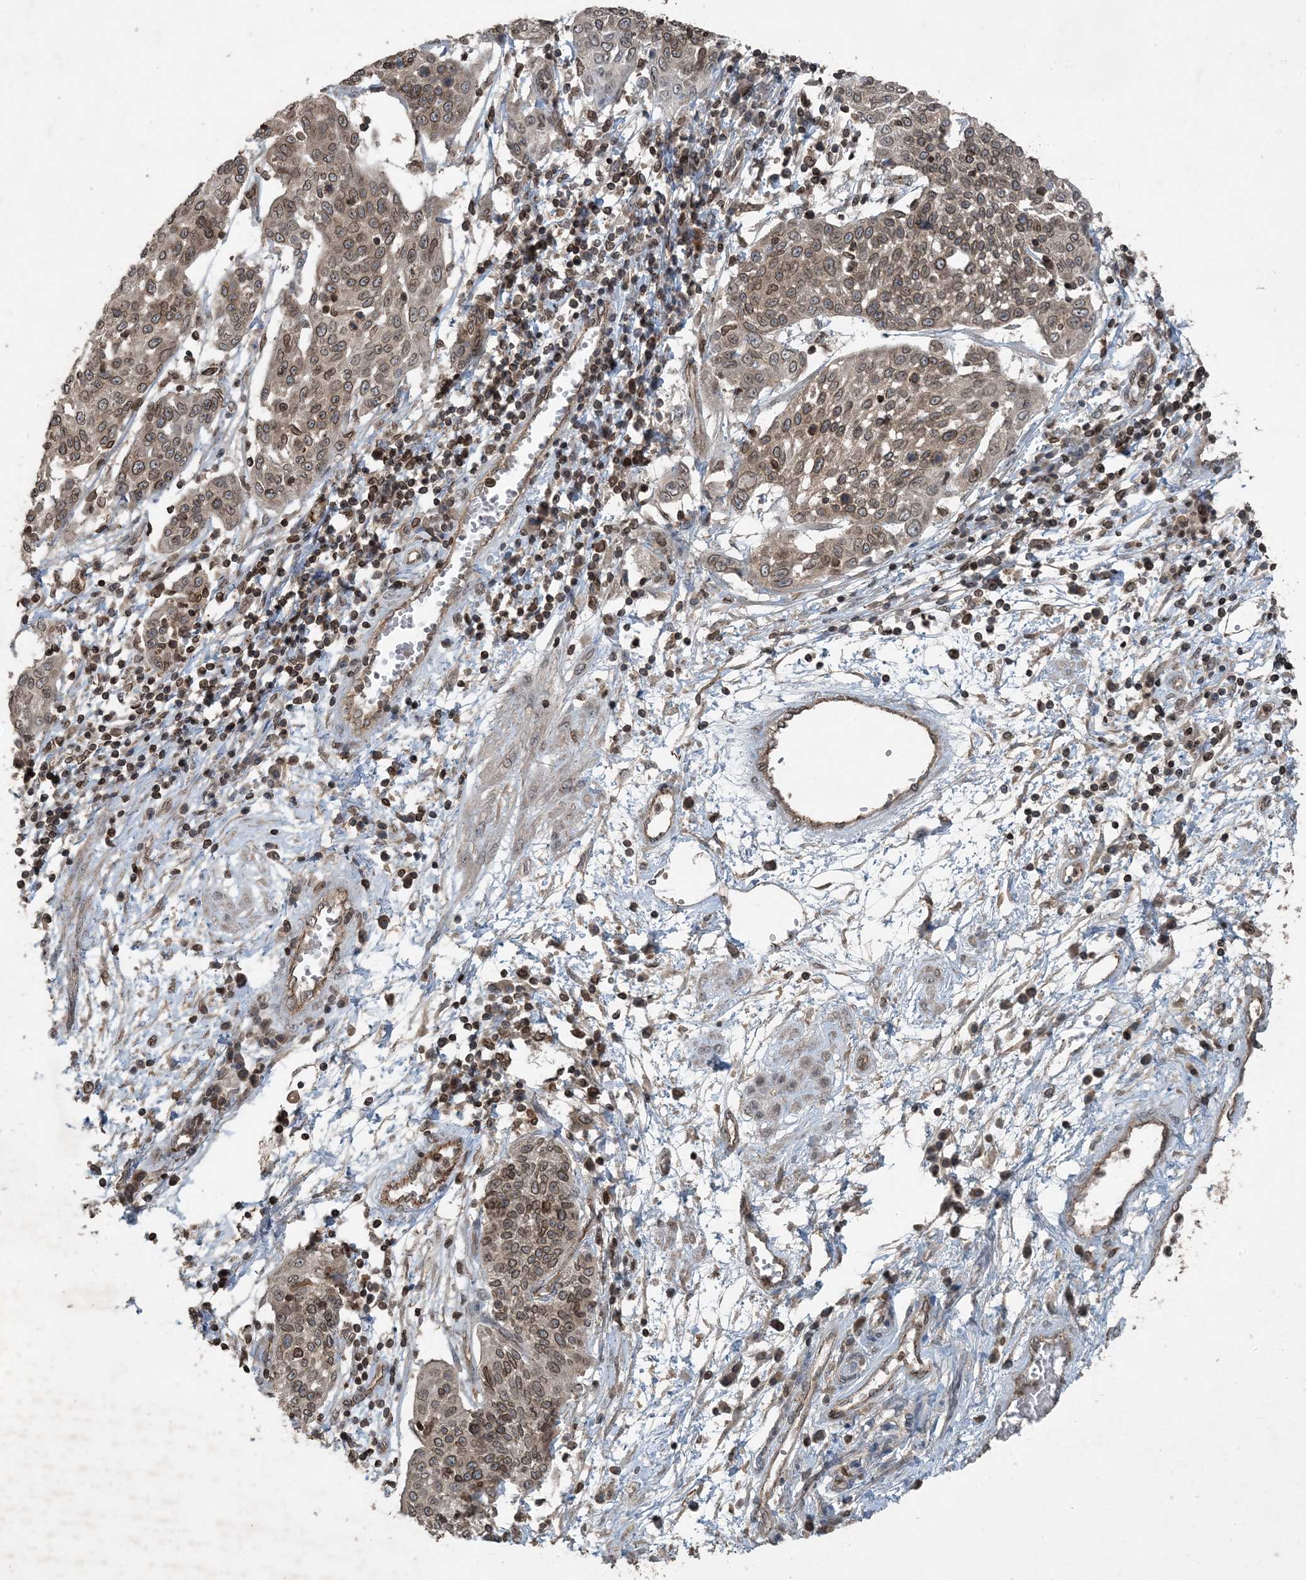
{"staining": {"intensity": "moderate", "quantity": ">75%", "location": "cytoplasmic/membranous,nuclear"}, "tissue": "cervical cancer", "cell_type": "Tumor cells", "image_type": "cancer", "snomed": [{"axis": "morphology", "description": "Squamous cell carcinoma, NOS"}, {"axis": "topography", "description": "Cervix"}], "caption": "IHC staining of cervical cancer (squamous cell carcinoma), which exhibits medium levels of moderate cytoplasmic/membranous and nuclear positivity in approximately >75% of tumor cells indicating moderate cytoplasmic/membranous and nuclear protein positivity. The staining was performed using DAB (brown) for protein detection and nuclei were counterstained in hematoxylin (blue).", "gene": "ZFAND2B", "patient": {"sex": "female", "age": 34}}